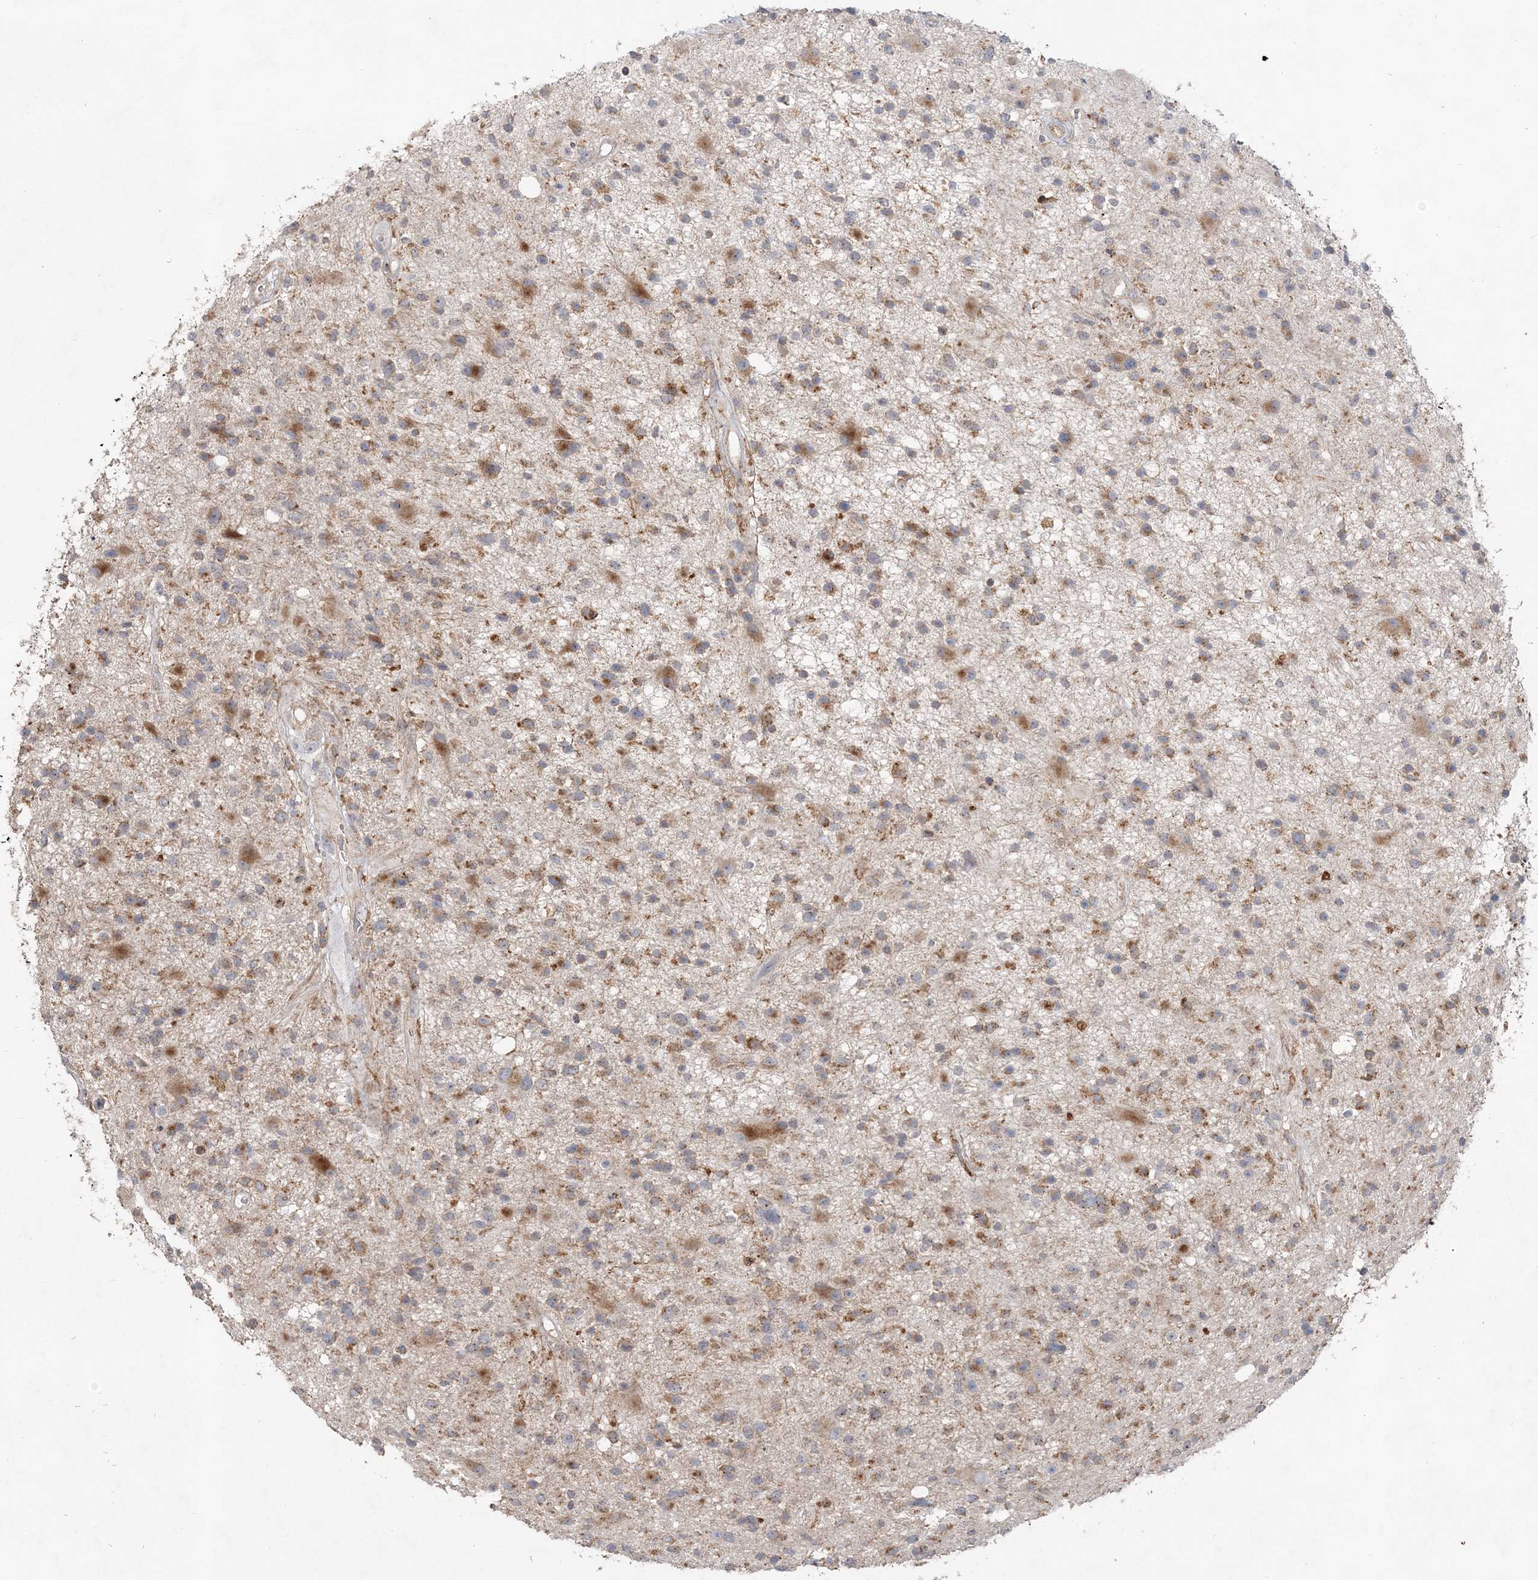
{"staining": {"intensity": "moderate", "quantity": "25%-75%", "location": "cytoplasmic/membranous"}, "tissue": "glioma", "cell_type": "Tumor cells", "image_type": "cancer", "snomed": [{"axis": "morphology", "description": "Glioma, malignant, High grade"}, {"axis": "topography", "description": "Brain"}], "caption": "This is an image of IHC staining of high-grade glioma (malignant), which shows moderate staining in the cytoplasmic/membranous of tumor cells.", "gene": "RAB14", "patient": {"sex": "male", "age": 33}}